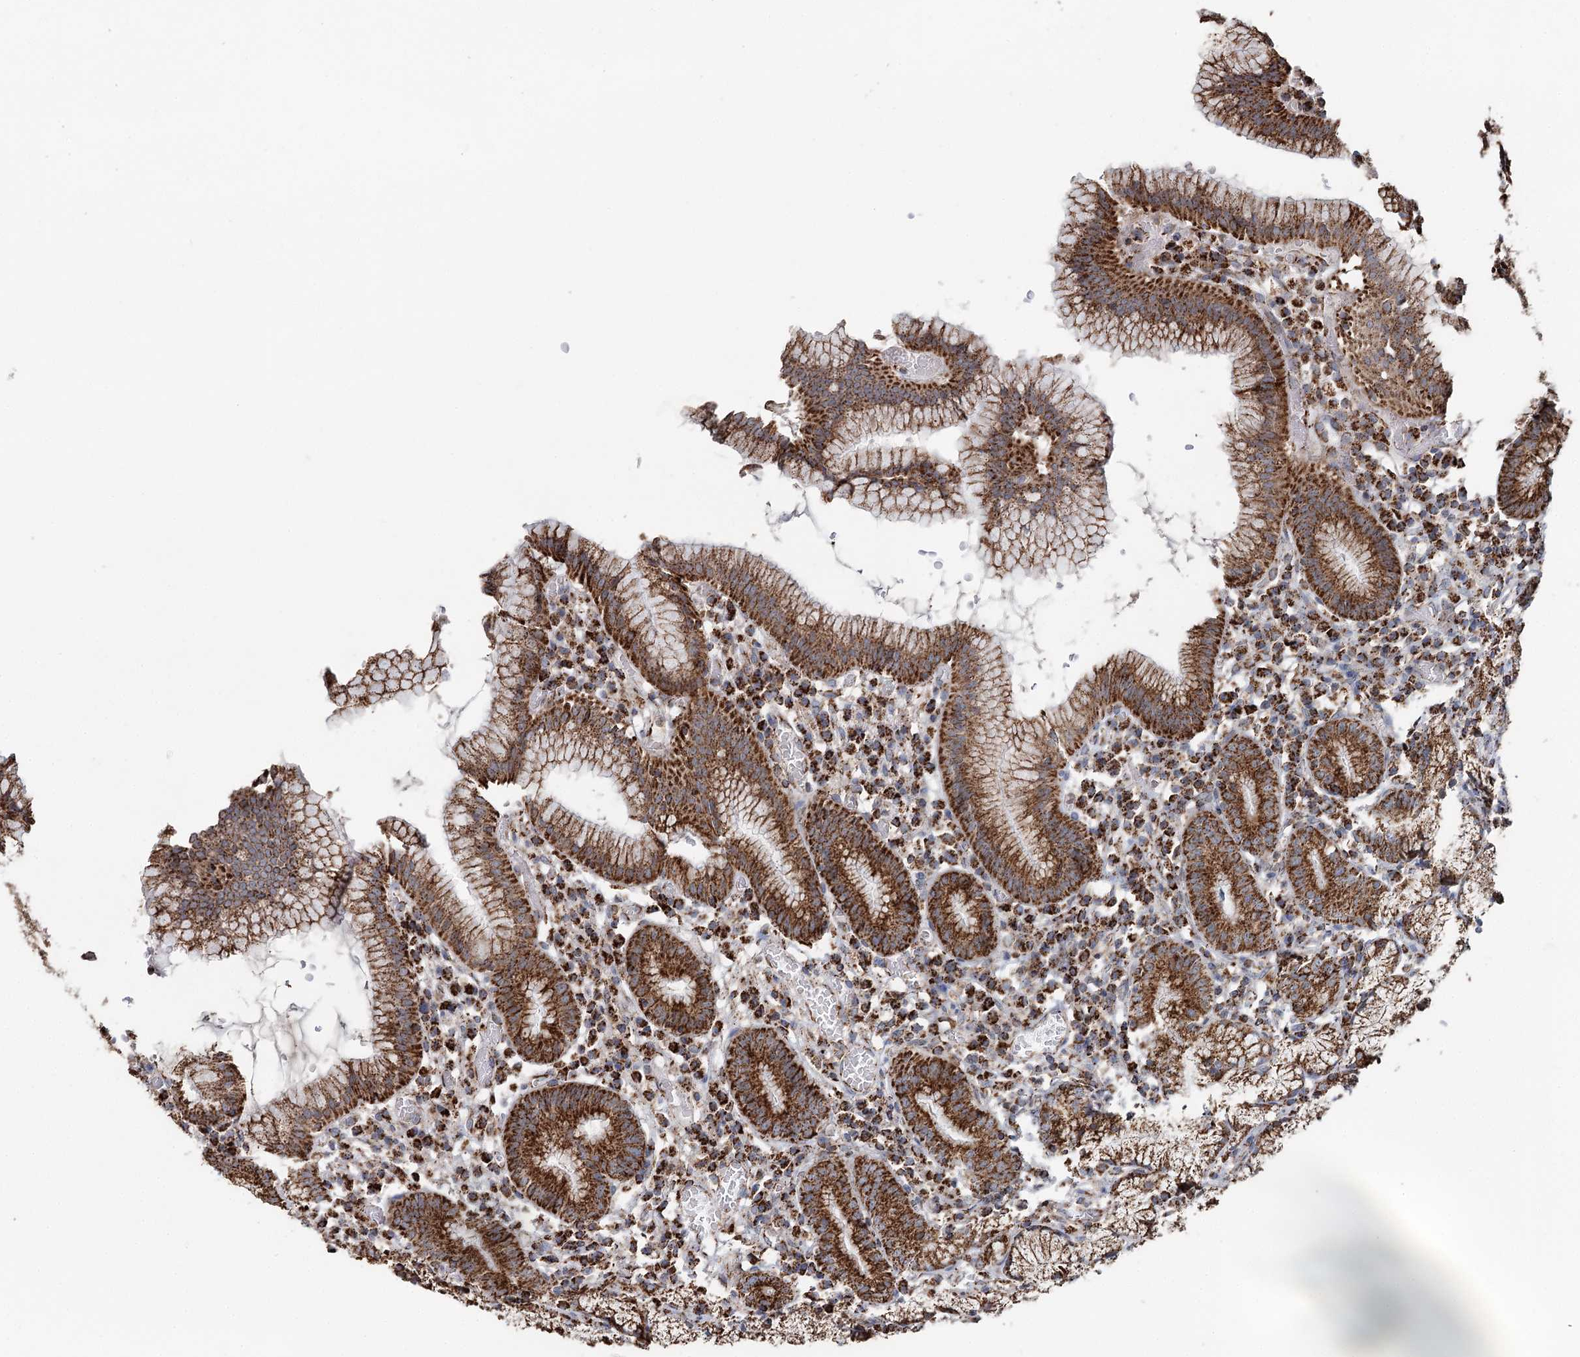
{"staining": {"intensity": "moderate", "quantity": ">75%", "location": "cytoplasmic/membranous"}, "tissue": "stomach", "cell_type": "Glandular cells", "image_type": "normal", "snomed": [{"axis": "morphology", "description": "Normal tissue, NOS"}, {"axis": "topography", "description": "Stomach"}], "caption": "The immunohistochemical stain labels moderate cytoplasmic/membranous positivity in glandular cells of unremarkable stomach.", "gene": "APH1A", "patient": {"sex": "male", "age": 55}}